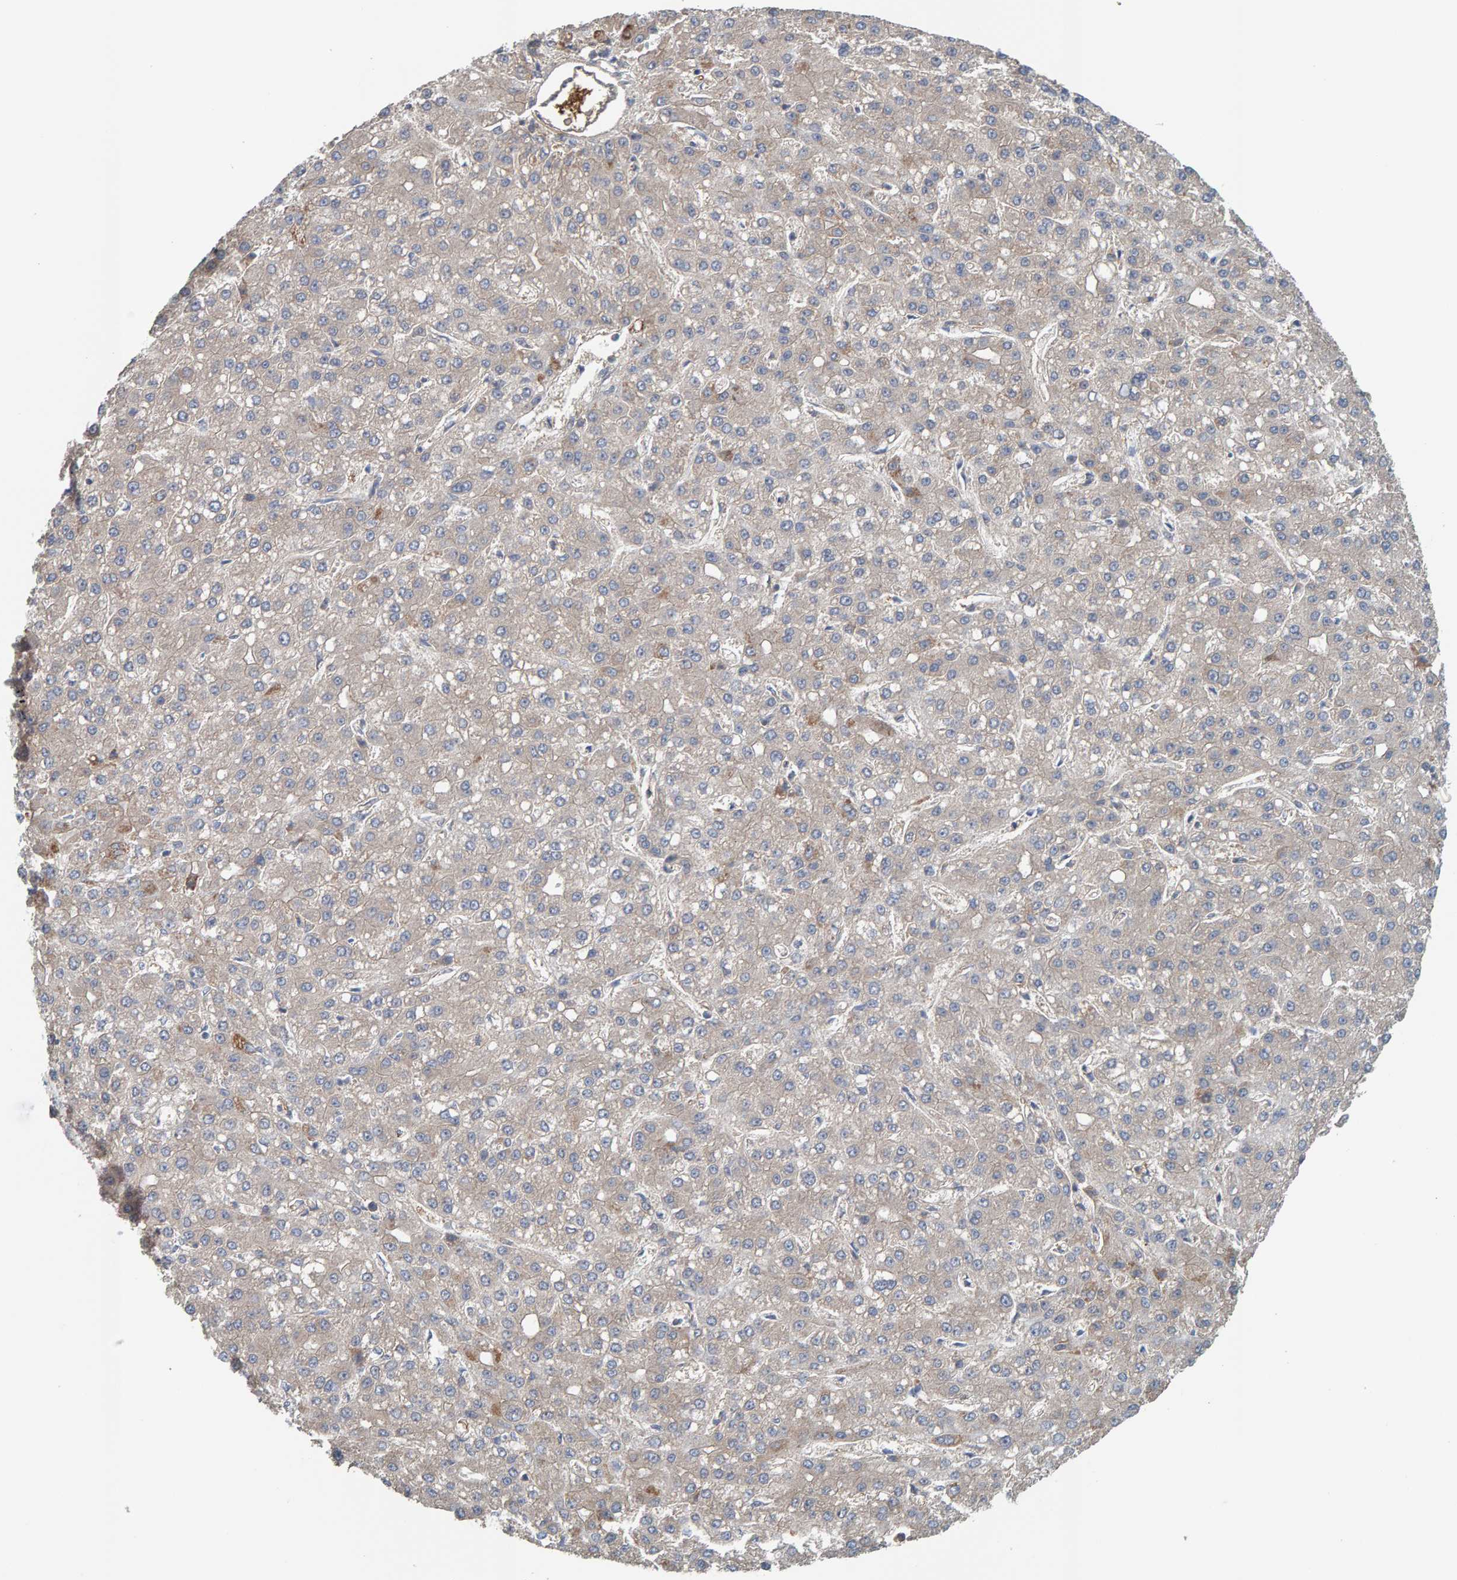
{"staining": {"intensity": "weak", "quantity": "<25%", "location": "cytoplasmic/membranous"}, "tissue": "liver cancer", "cell_type": "Tumor cells", "image_type": "cancer", "snomed": [{"axis": "morphology", "description": "Carcinoma, Hepatocellular, NOS"}, {"axis": "topography", "description": "Liver"}], "caption": "The immunohistochemistry (IHC) histopathology image has no significant expression in tumor cells of liver cancer (hepatocellular carcinoma) tissue.", "gene": "UBAP1", "patient": {"sex": "male", "age": 67}}